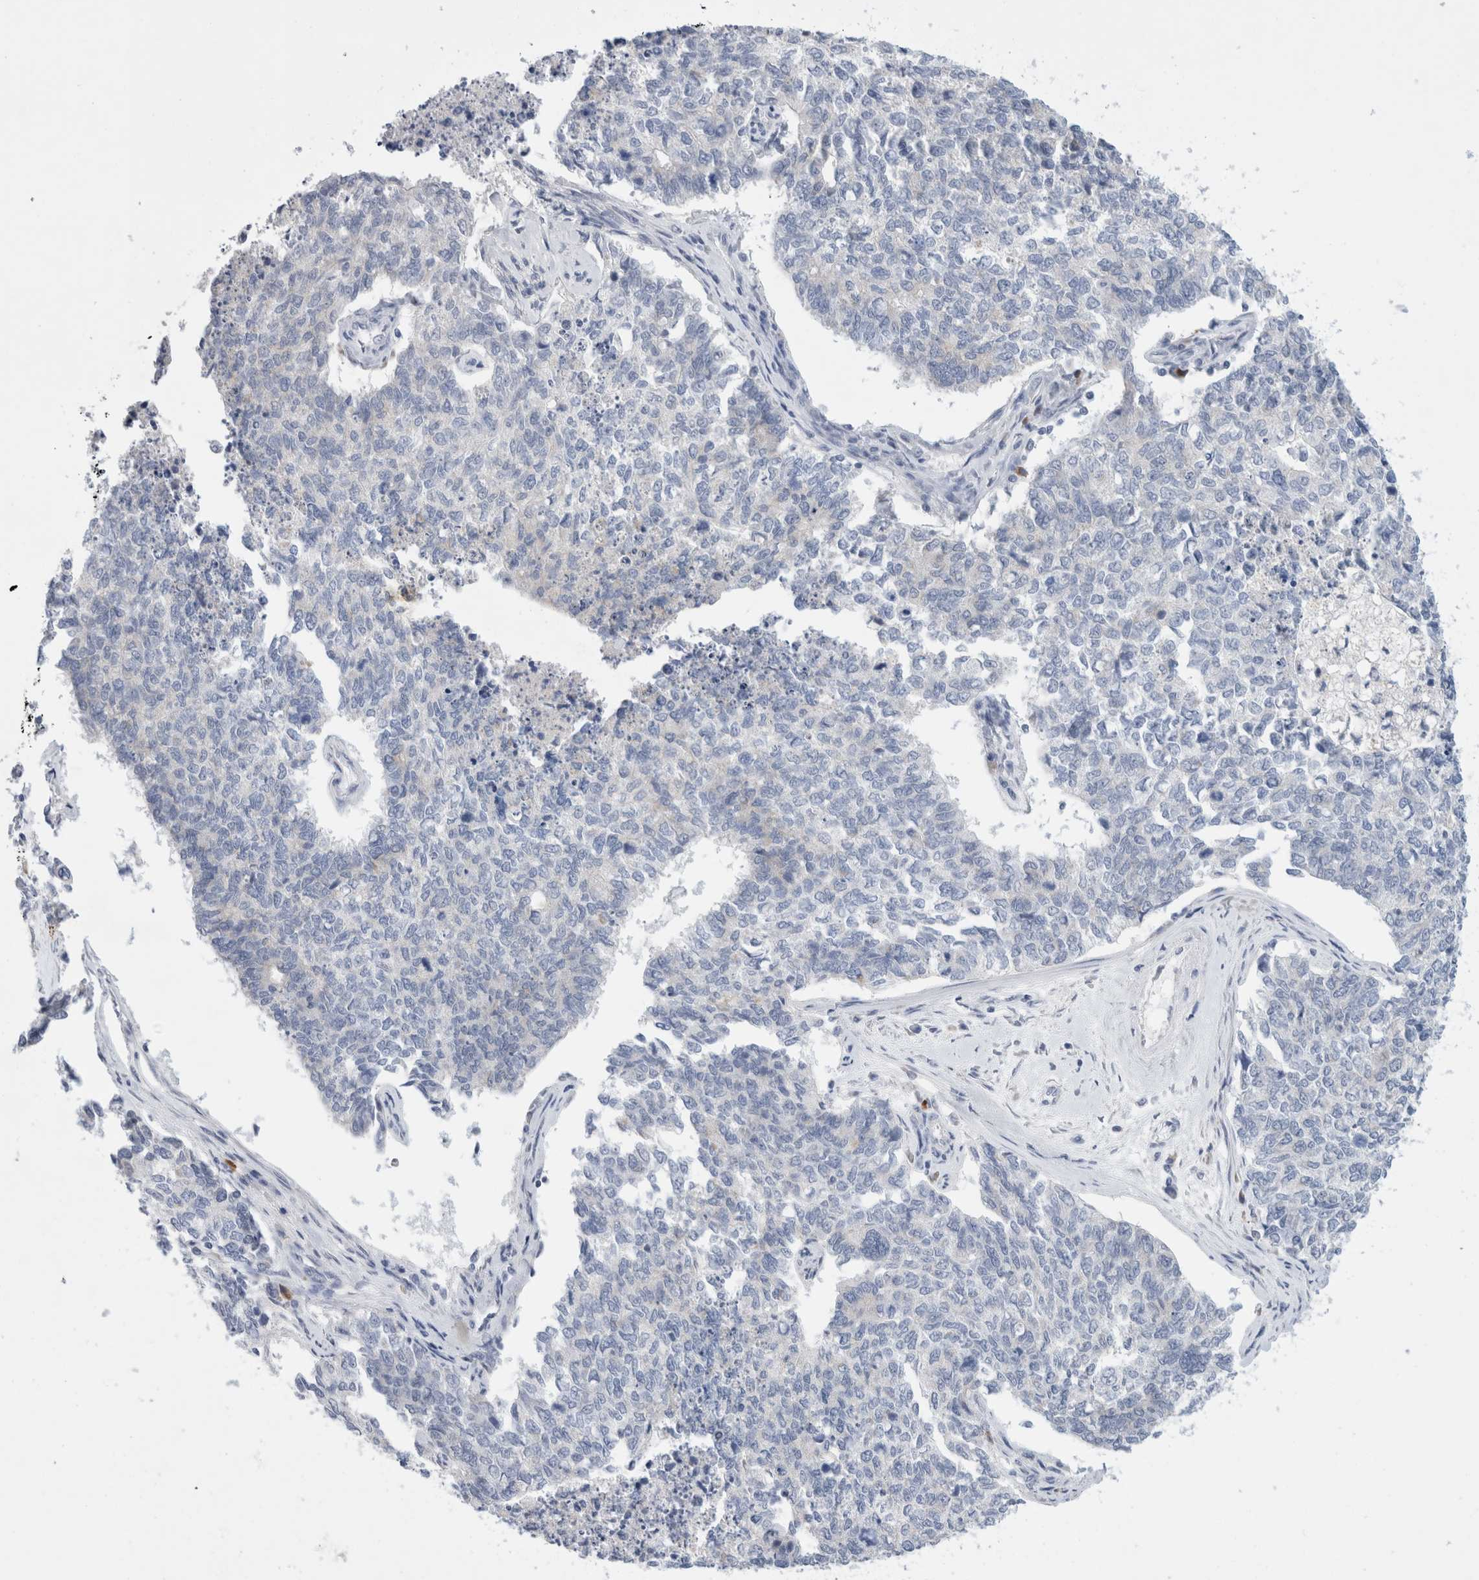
{"staining": {"intensity": "negative", "quantity": "none", "location": "none"}, "tissue": "cervical cancer", "cell_type": "Tumor cells", "image_type": "cancer", "snomed": [{"axis": "morphology", "description": "Squamous cell carcinoma, NOS"}, {"axis": "topography", "description": "Cervix"}], "caption": "An image of cervical cancer stained for a protein reveals no brown staining in tumor cells.", "gene": "SLC22A12", "patient": {"sex": "female", "age": 63}}